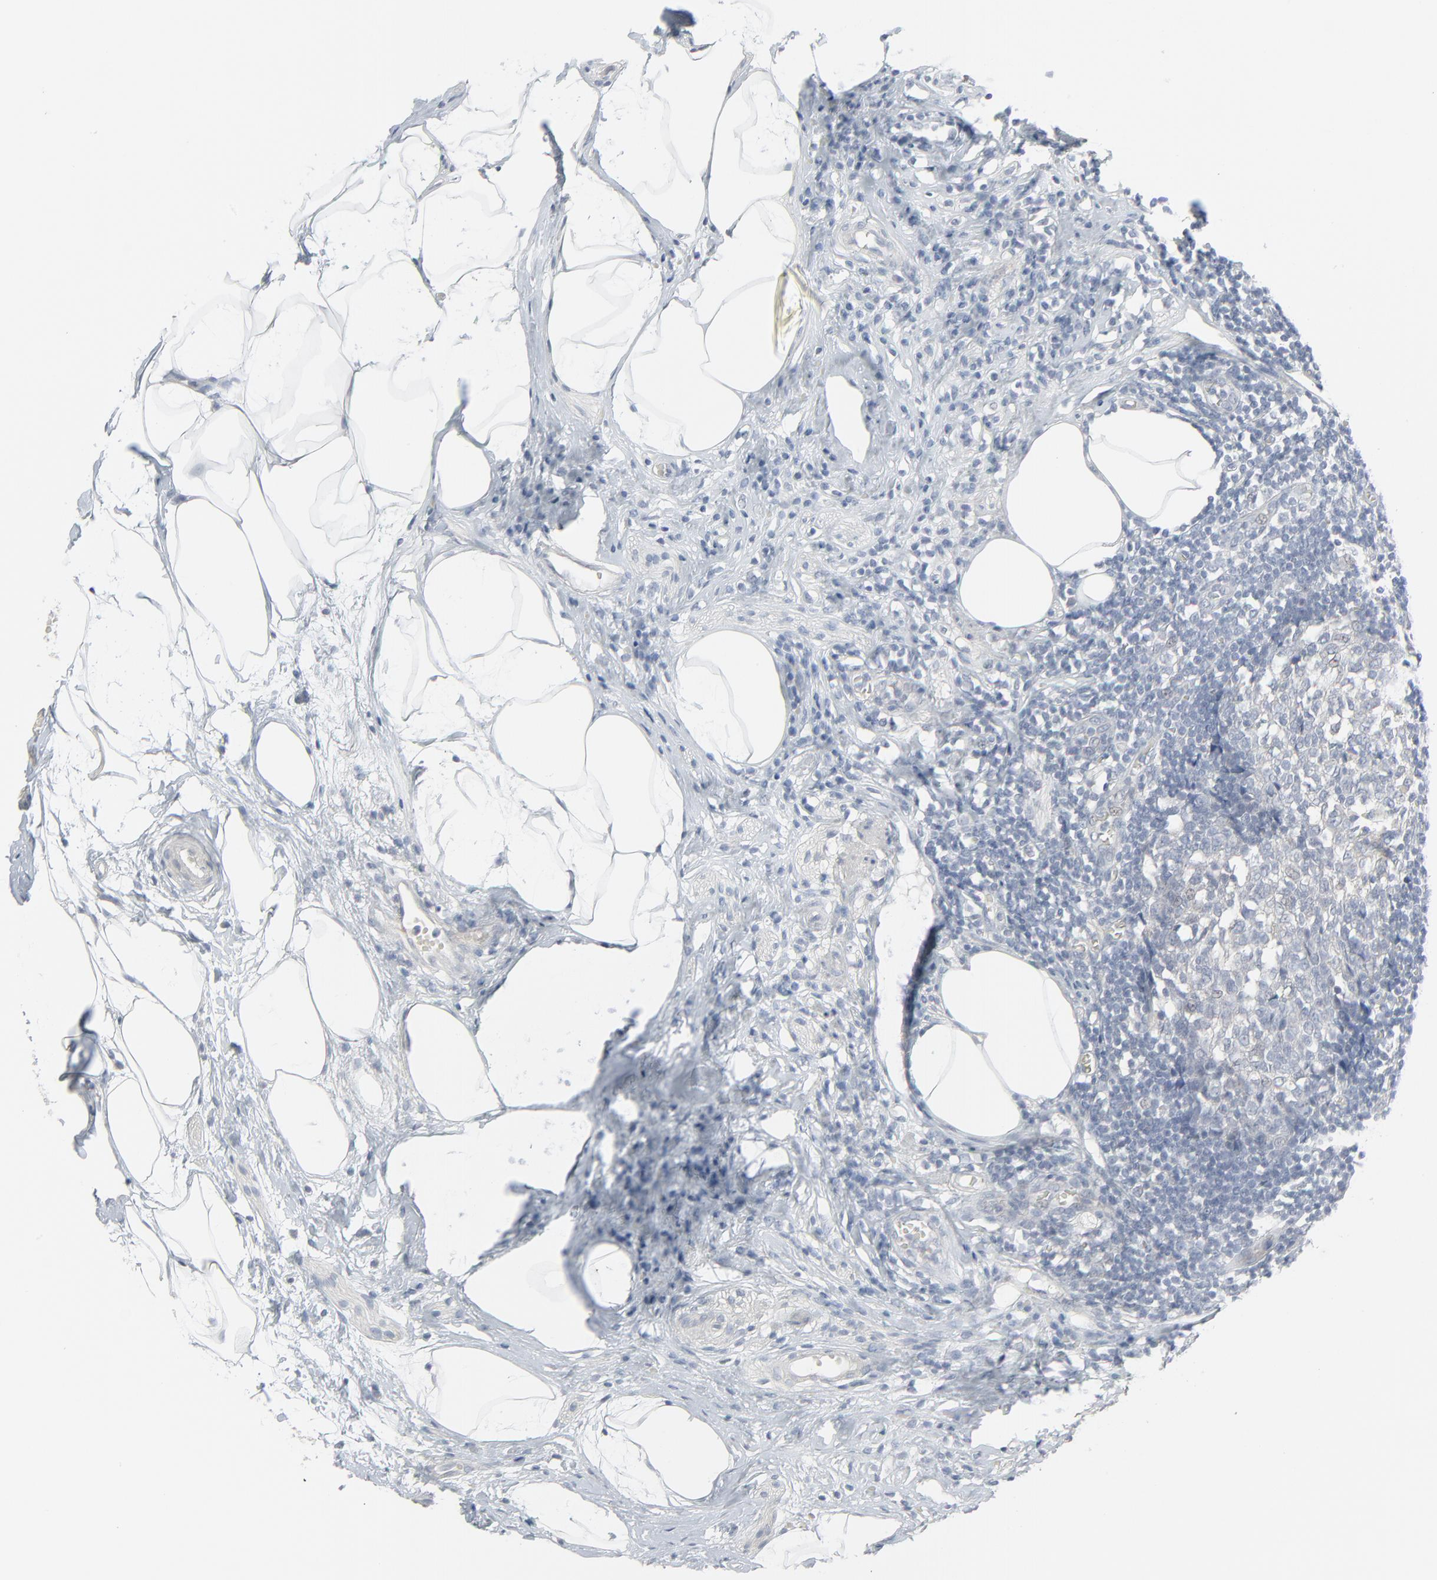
{"staining": {"intensity": "negative", "quantity": "none", "location": "none"}, "tissue": "appendix", "cell_type": "Glandular cells", "image_type": "normal", "snomed": [{"axis": "morphology", "description": "Normal tissue, NOS"}, {"axis": "topography", "description": "Appendix"}], "caption": "The histopathology image exhibits no staining of glandular cells in normal appendix. (Brightfield microscopy of DAB (3,3'-diaminobenzidine) immunohistochemistry at high magnification).", "gene": "NEUROD1", "patient": {"sex": "male", "age": 38}}